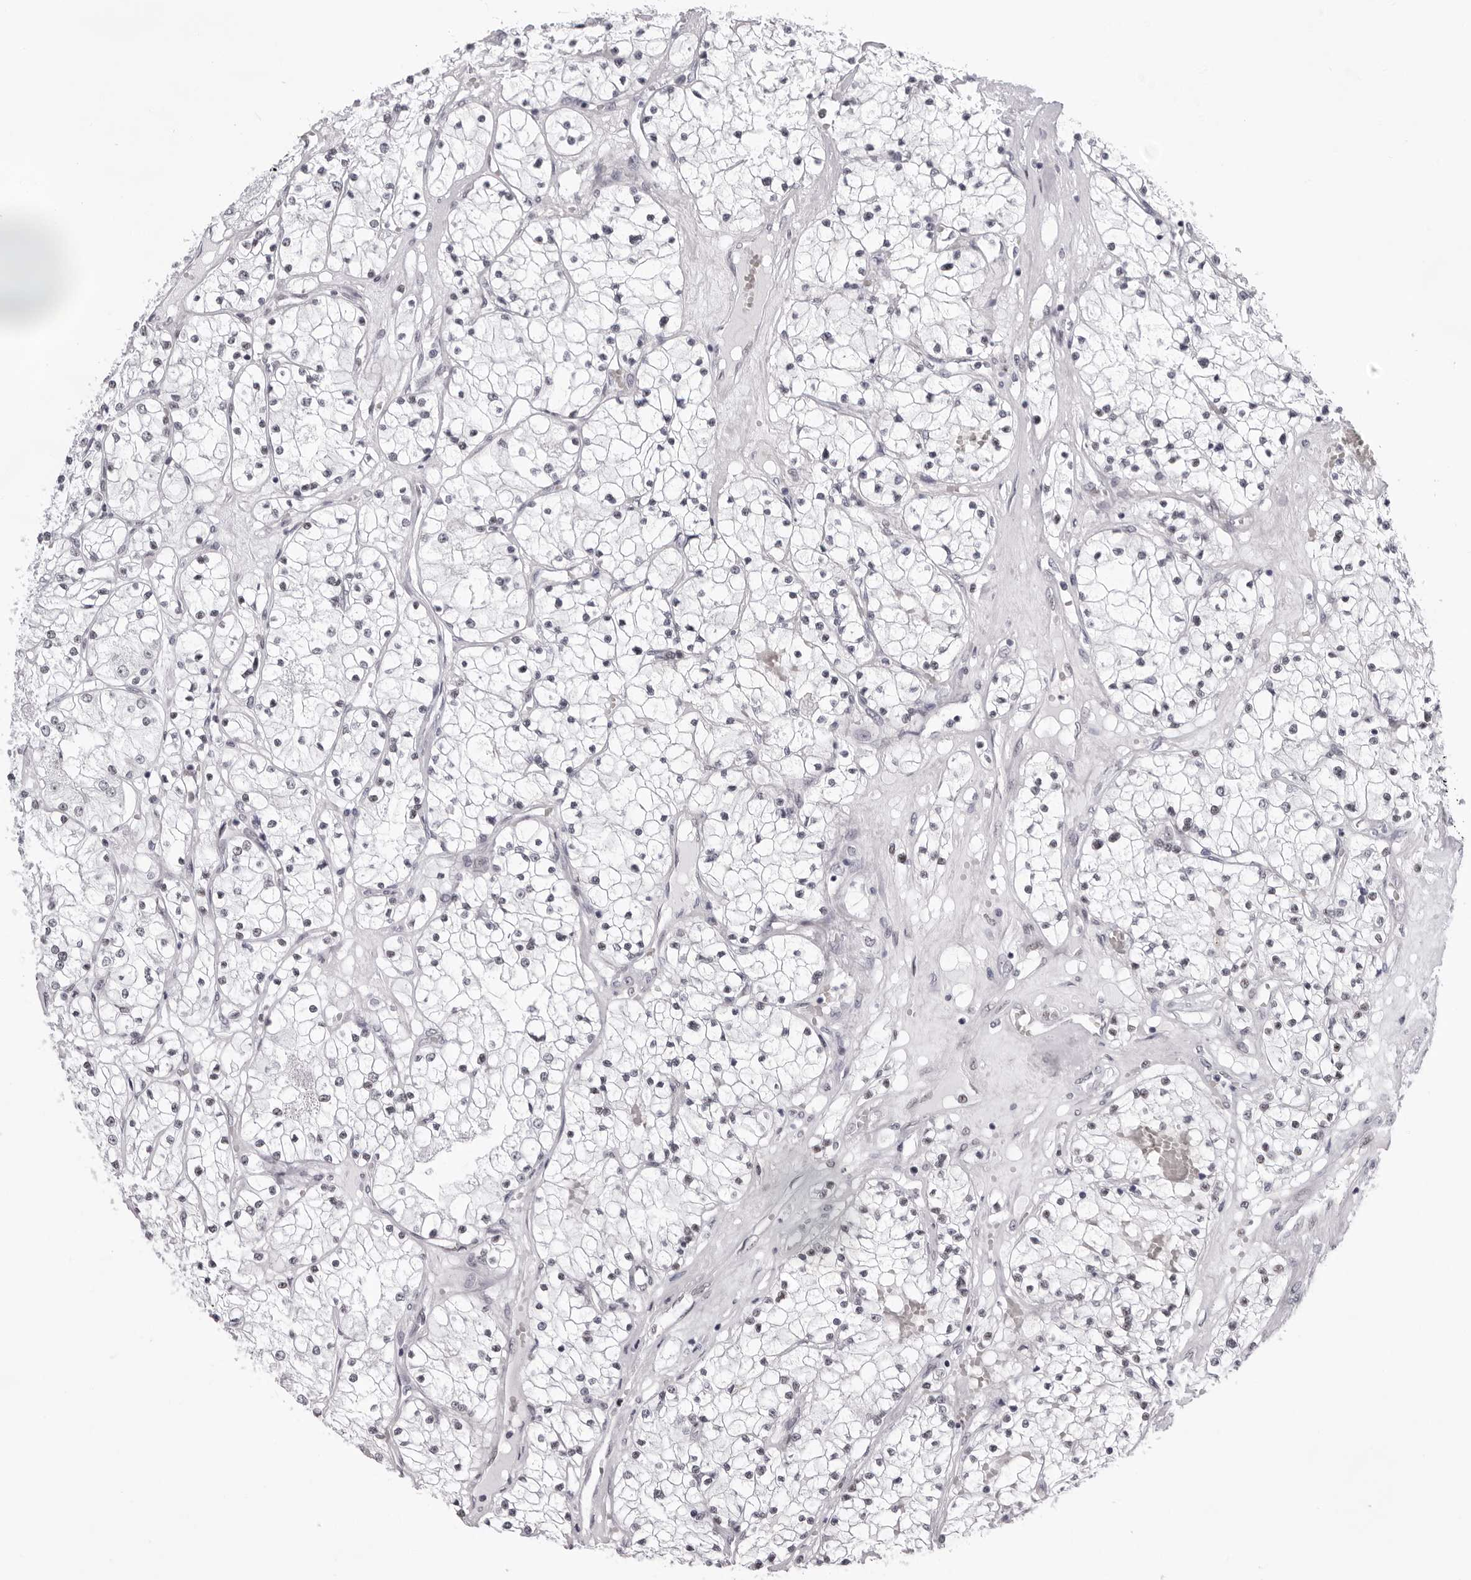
{"staining": {"intensity": "weak", "quantity": "25%-75%", "location": "nuclear"}, "tissue": "renal cancer", "cell_type": "Tumor cells", "image_type": "cancer", "snomed": [{"axis": "morphology", "description": "Normal tissue, NOS"}, {"axis": "morphology", "description": "Adenocarcinoma, NOS"}, {"axis": "topography", "description": "Kidney"}], "caption": "The histopathology image displays a brown stain indicating the presence of a protein in the nuclear of tumor cells in renal adenocarcinoma.", "gene": "IRF2BP2", "patient": {"sex": "male", "age": 68}}